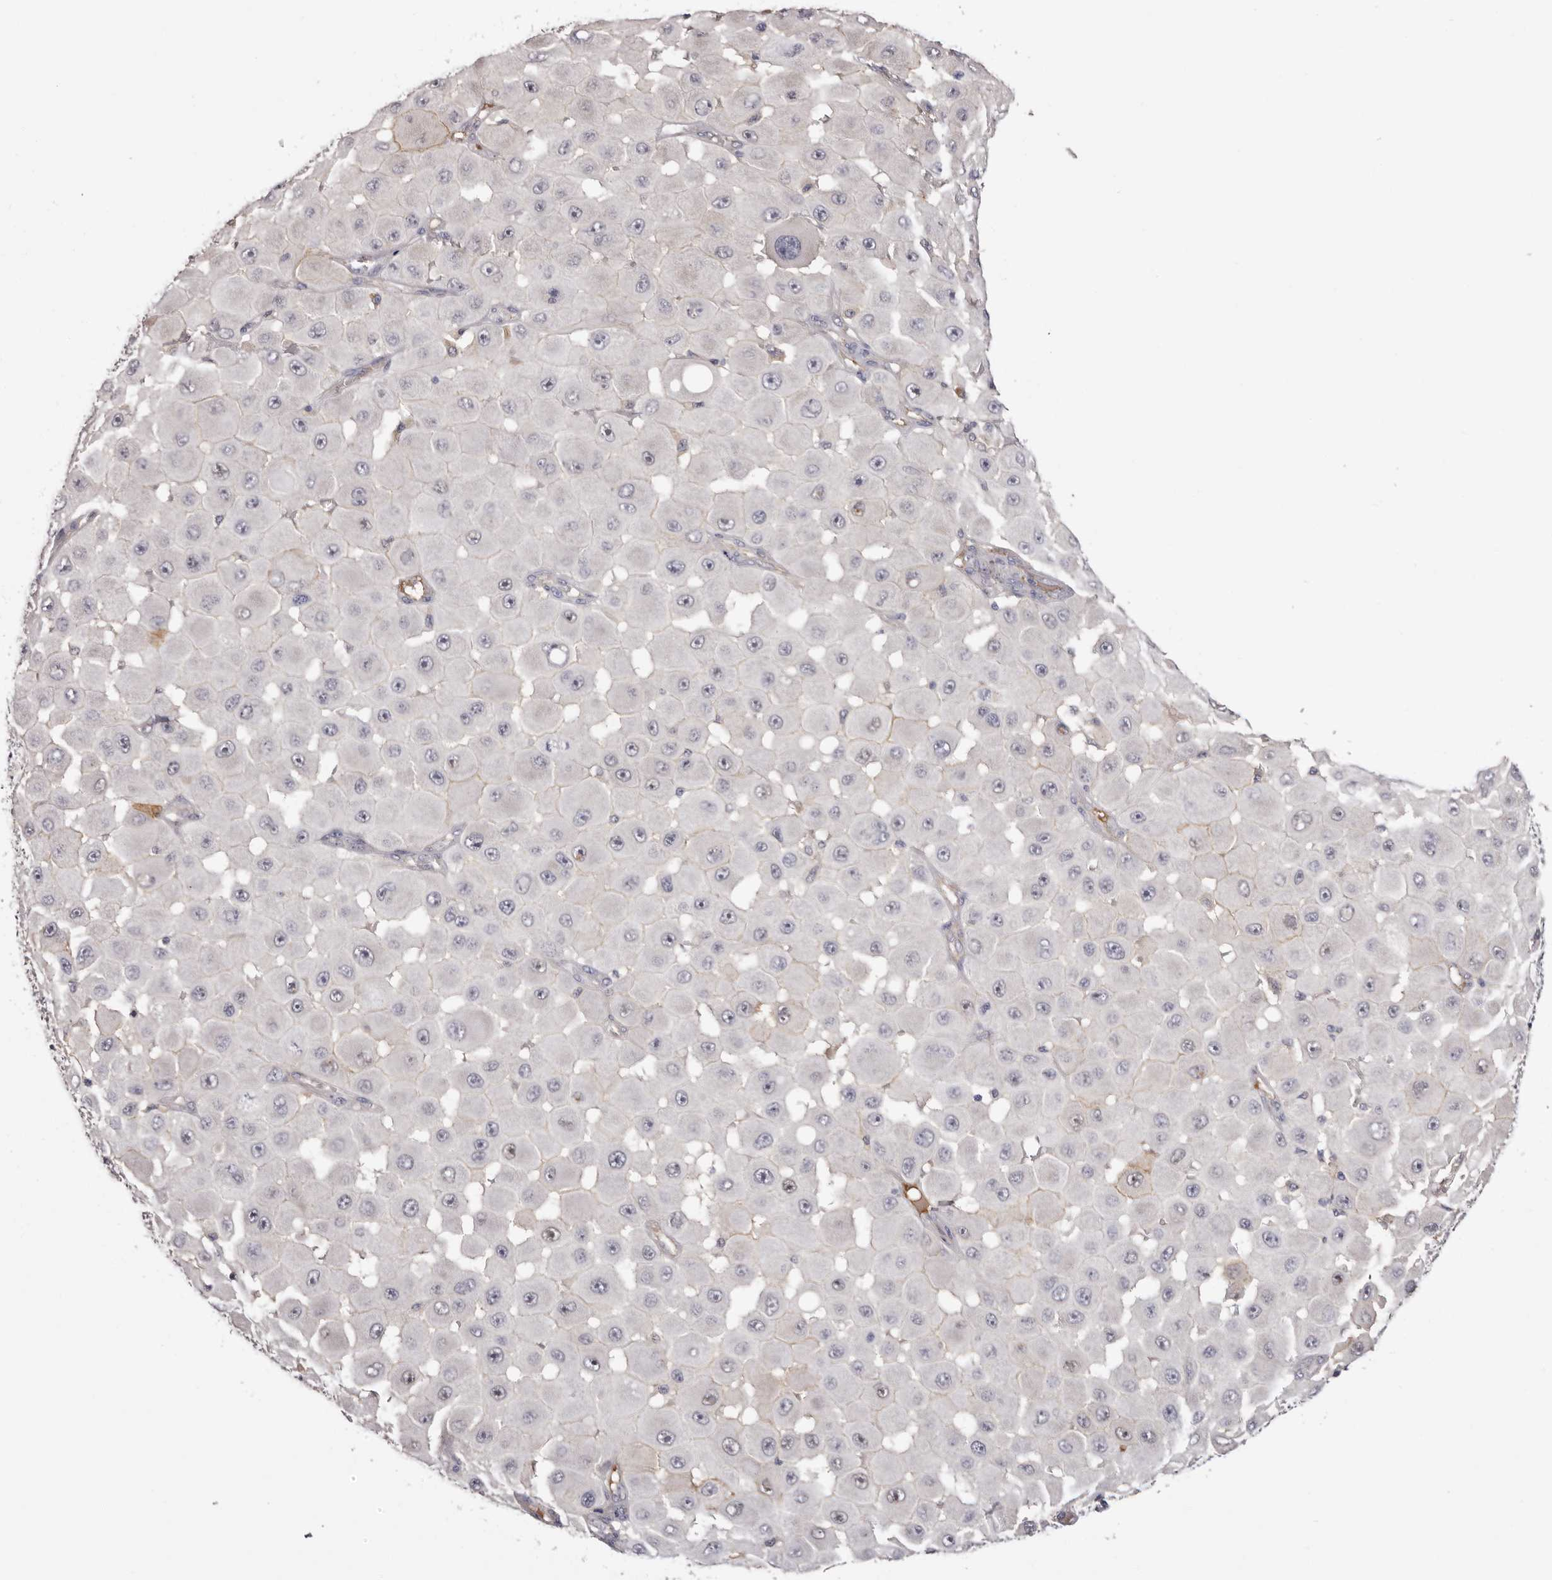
{"staining": {"intensity": "negative", "quantity": "none", "location": "none"}, "tissue": "melanoma", "cell_type": "Tumor cells", "image_type": "cancer", "snomed": [{"axis": "morphology", "description": "Malignant melanoma, NOS"}, {"axis": "topography", "description": "Skin"}], "caption": "There is no significant staining in tumor cells of malignant melanoma.", "gene": "LMLN", "patient": {"sex": "female", "age": 81}}